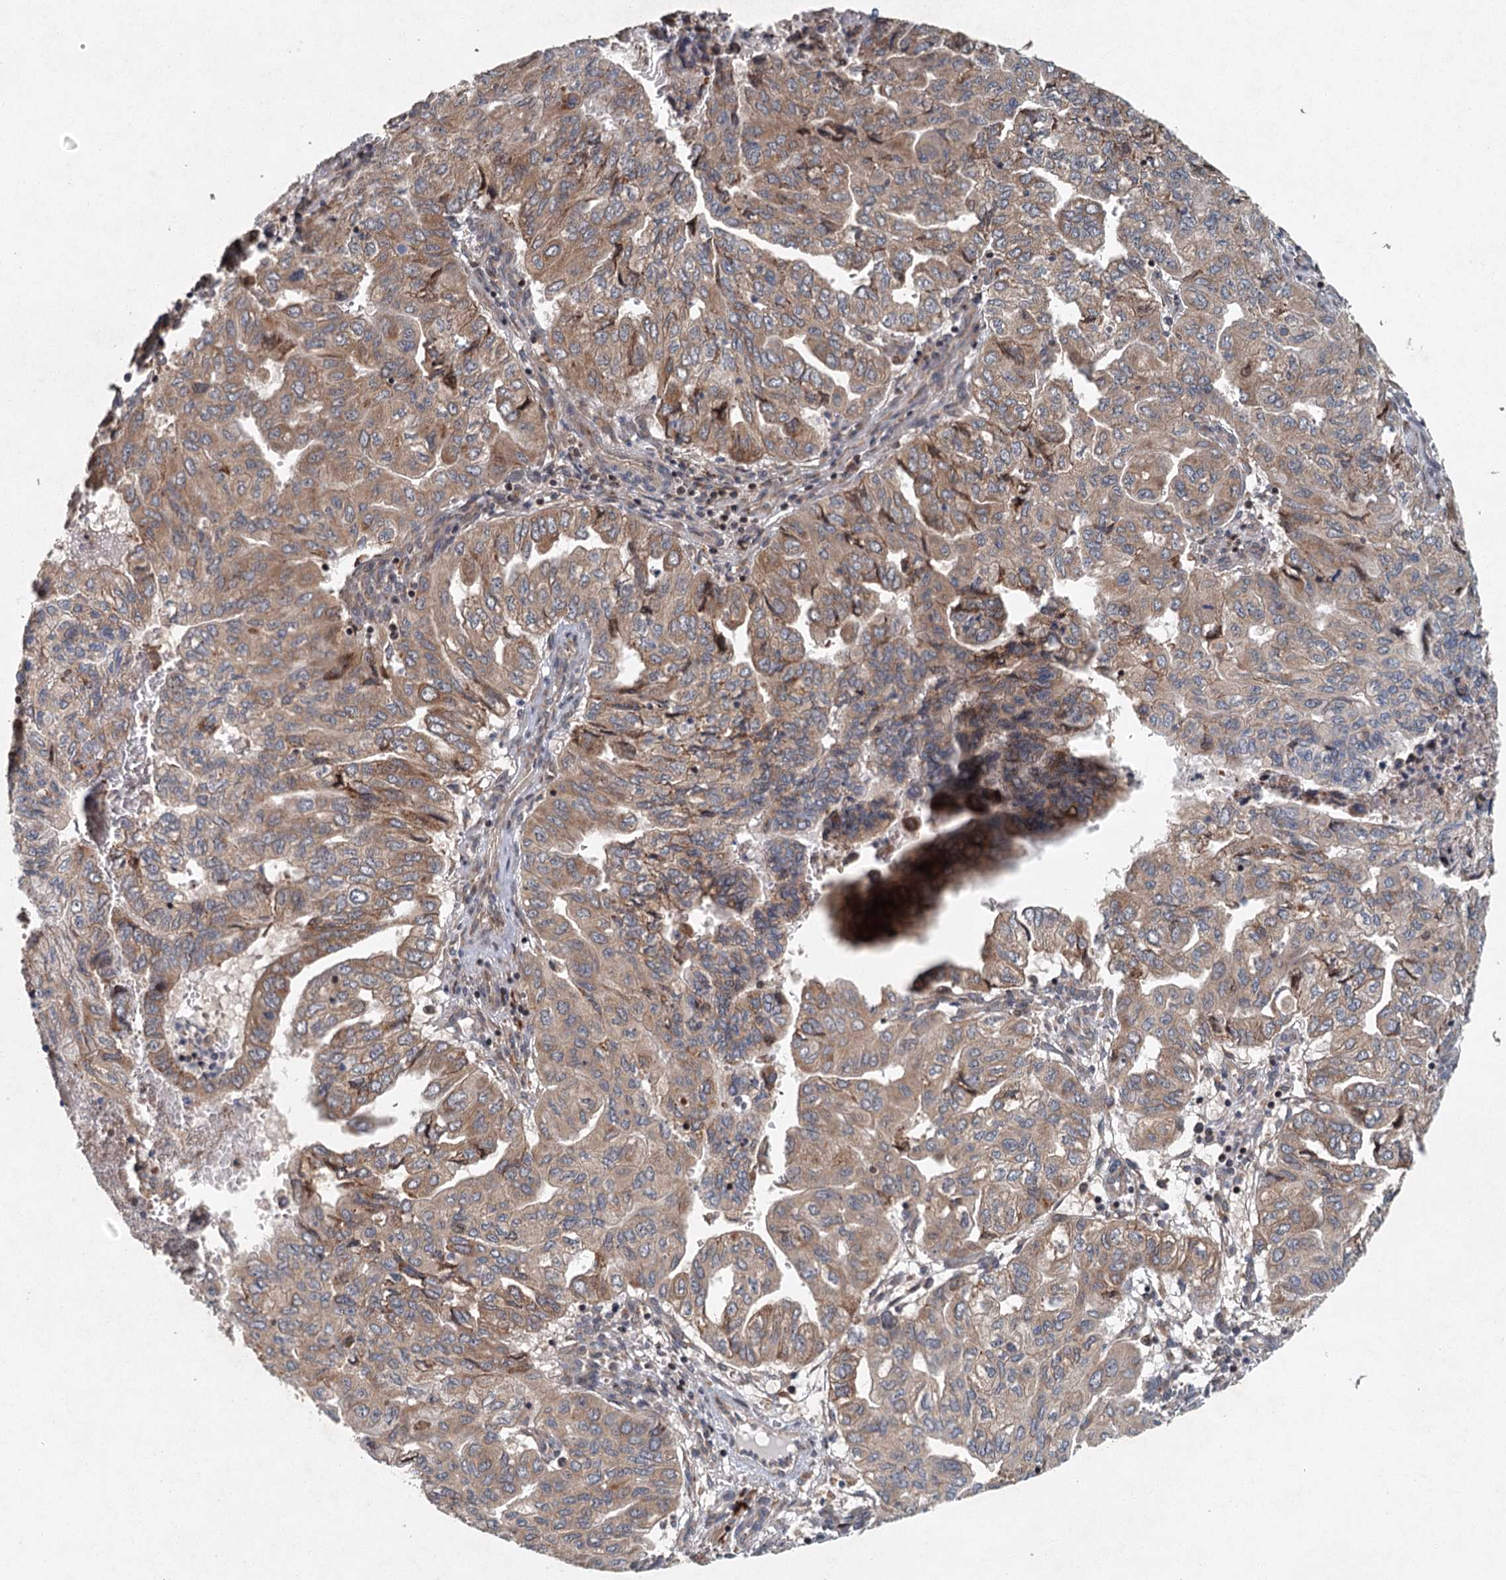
{"staining": {"intensity": "moderate", "quantity": ">75%", "location": "cytoplasmic/membranous"}, "tissue": "pancreatic cancer", "cell_type": "Tumor cells", "image_type": "cancer", "snomed": [{"axis": "morphology", "description": "Adenocarcinoma, NOS"}, {"axis": "topography", "description": "Pancreas"}], "caption": "Pancreatic cancer (adenocarcinoma) stained for a protein exhibits moderate cytoplasmic/membranous positivity in tumor cells. (DAB (3,3'-diaminobenzidine) IHC with brightfield microscopy, high magnification).", "gene": "SRPX2", "patient": {"sex": "male", "age": 51}}